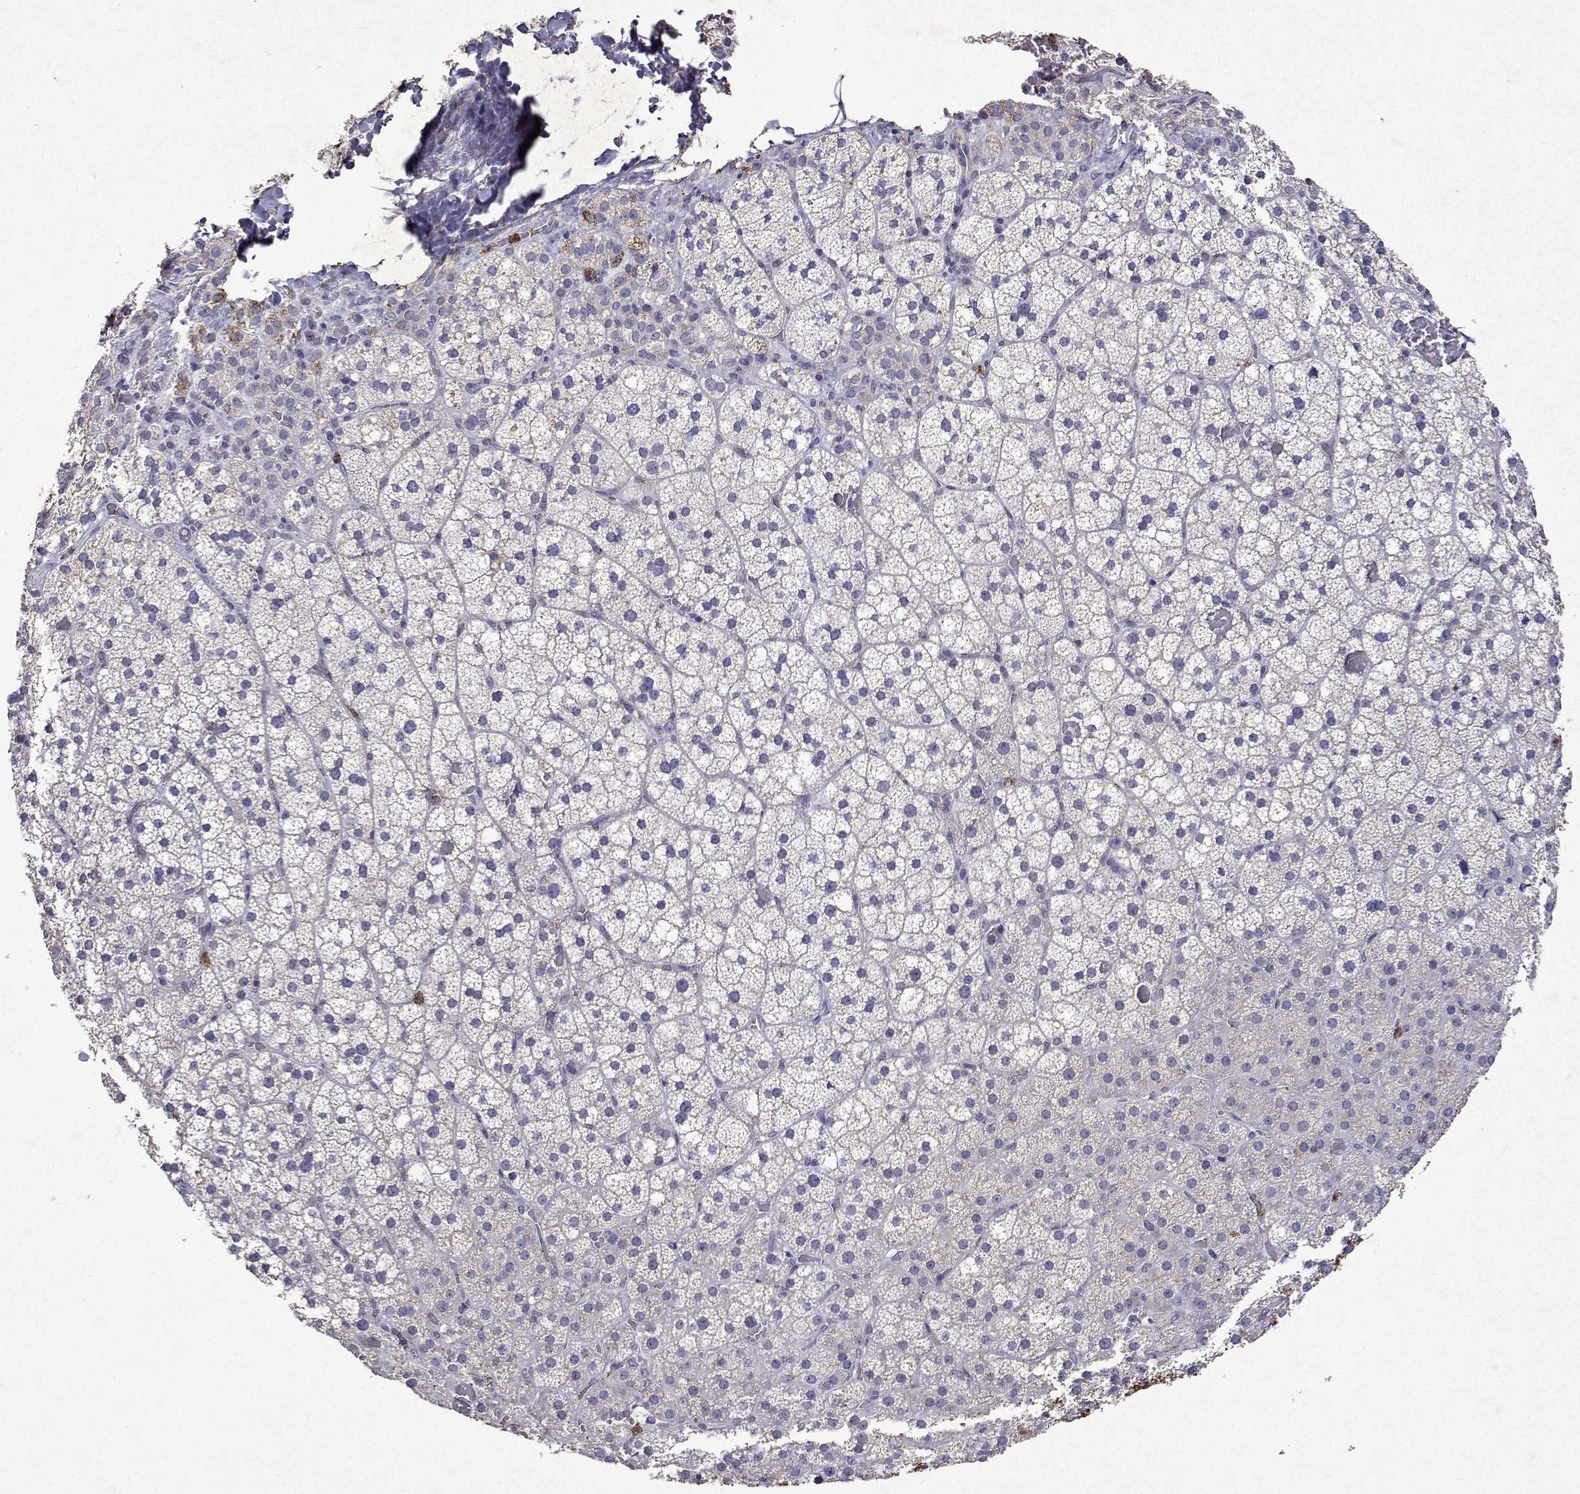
{"staining": {"intensity": "moderate", "quantity": "<25%", "location": "cytoplasmic/membranous"}, "tissue": "adrenal gland", "cell_type": "Glandular cells", "image_type": "normal", "snomed": [{"axis": "morphology", "description": "Normal tissue, NOS"}, {"axis": "topography", "description": "Adrenal gland"}], "caption": "Moderate cytoplasmic/membranous positivity for a protein is identified in approximately <25% of glandular cells of unremarkable adrenal gland using IHC.", "gene": "DUSP28", "patient": {"sex": "male", "age": 53}}